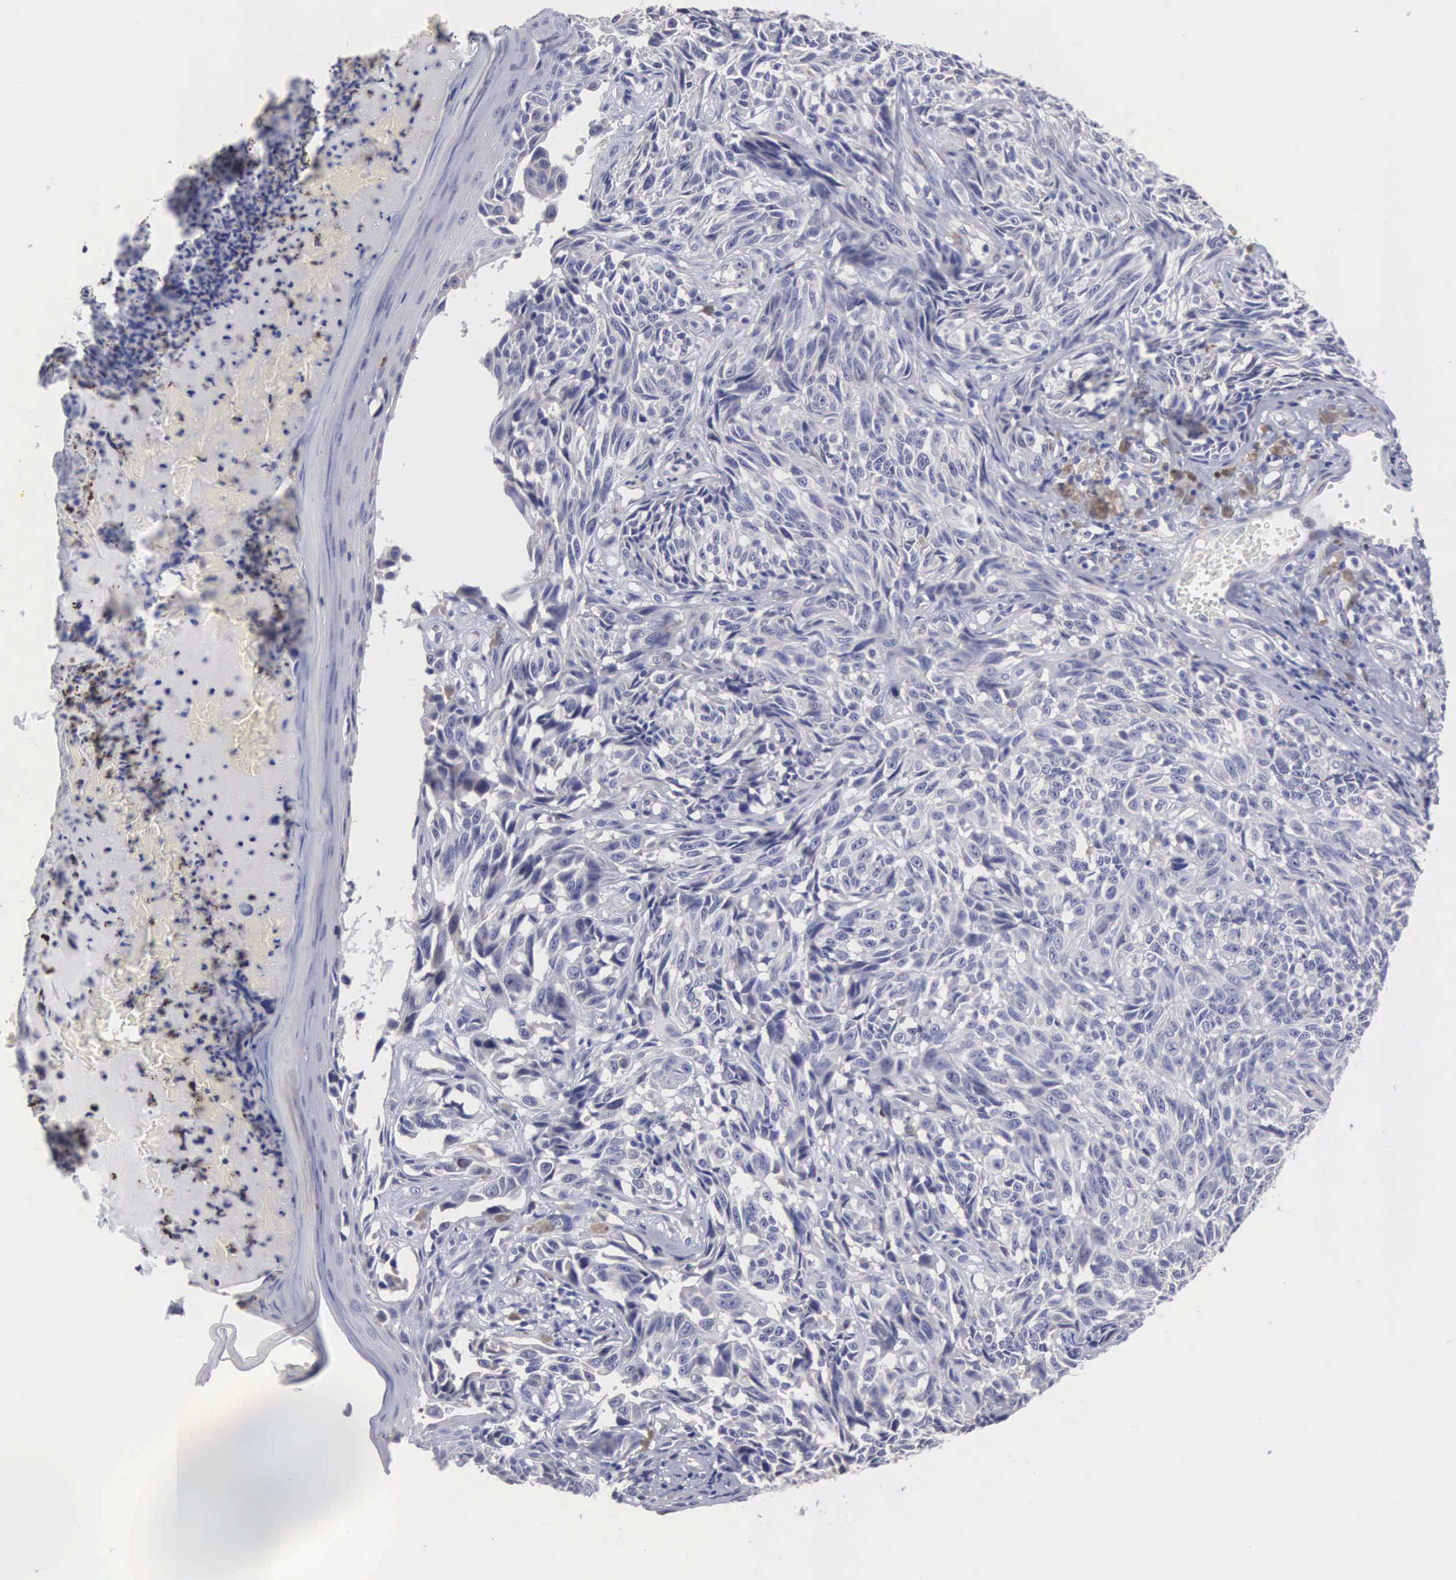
{"staining": {"intensity": "negative", "quantity": "none", "location": "none"}, "tissue": "melanoma", "cell_type": "Tumor cells", "image_type": "cancer", "snomed": [{"axis": "morphology", "description": "Malignant melanoma, NOS"}, {"axis": "topography", "description": "Skin"}], "caption": "DAB immunohistochemical staining of human malignant melanoma demonstrates no significant staining in tumor cells.", "gene": "LIN52", "patient": {"sex": "male", "age": 67}}